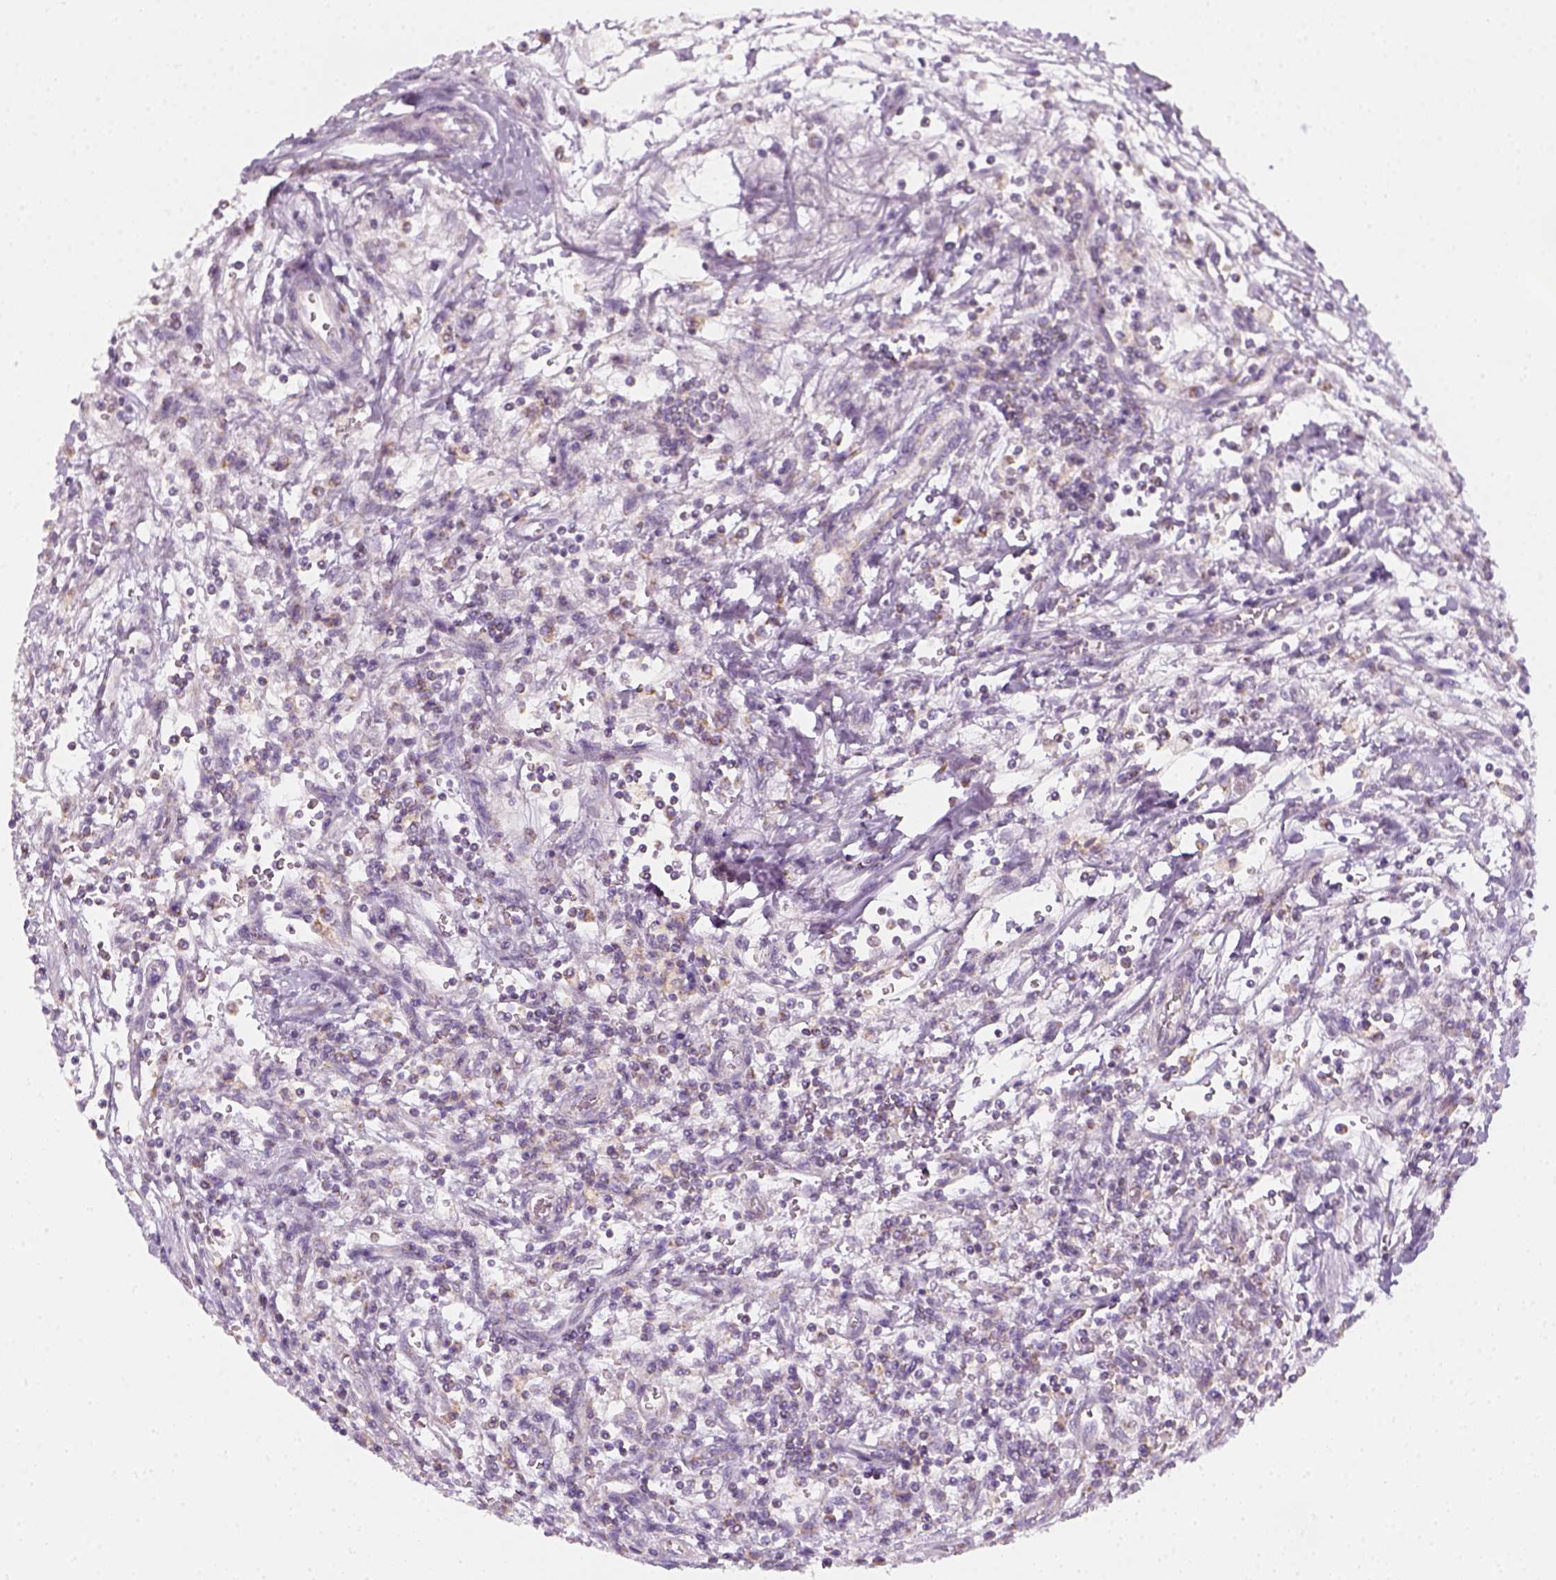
{"staining": {"intensity": "negative", "quantity": "none", "location": "none"}, "tissue": "testis cancer", "cell_type": "Tumor cells", "image_type": "cancer", "snomed": [{"axis": "morphology", "description": "Seminoma, NOS"}, {"axis": "topography", "description": "Testis"}], "caption": "This is an IHC histopathology image of testis seminoma. There is no staining in tumor cells.", "gene": "AWAT2", "patient": {"sex": "male", "age": 34}}